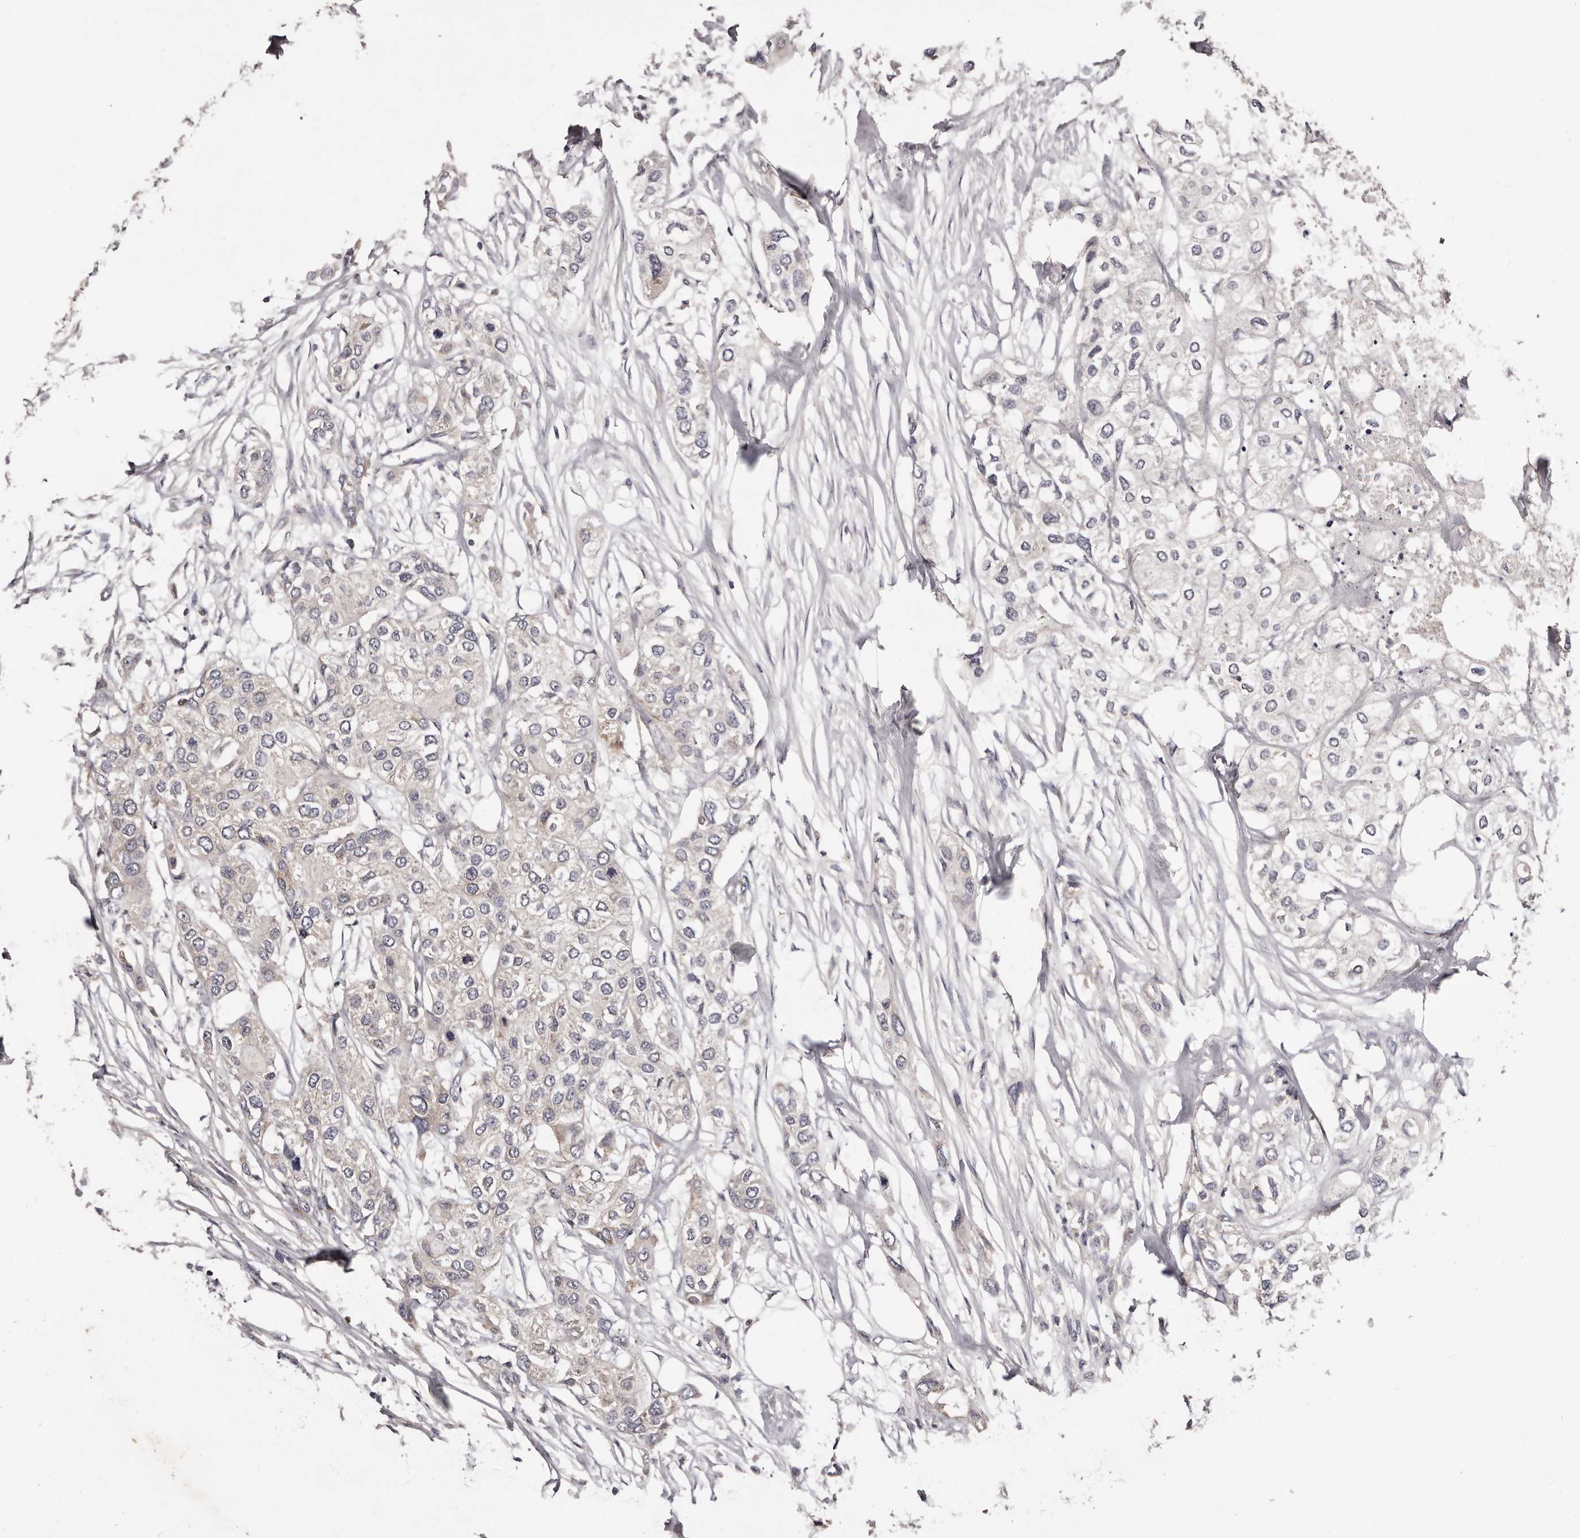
{"staining": {"intensity": "negative", "quantity": "none", "location": "none"}, "tissue": "urothelial cancer", "cell_type": "Tumor cells", "image_type": "cancer", "snomed": [{"axis": "morphology", "description": "Urothelial carcinoma, High grade"}, {"axis": "topography", "description": "Urinary bladder"}], "caption": "This histopathology image is of urothelial carcinoma (high-grade) stained with immunohistochemistry to label a protein in brown with the nuclei are counter-stained blue. There is no expression in tumor cells.", "gene": "LTV1", "patient": {"sex": "male", "age": 64}}